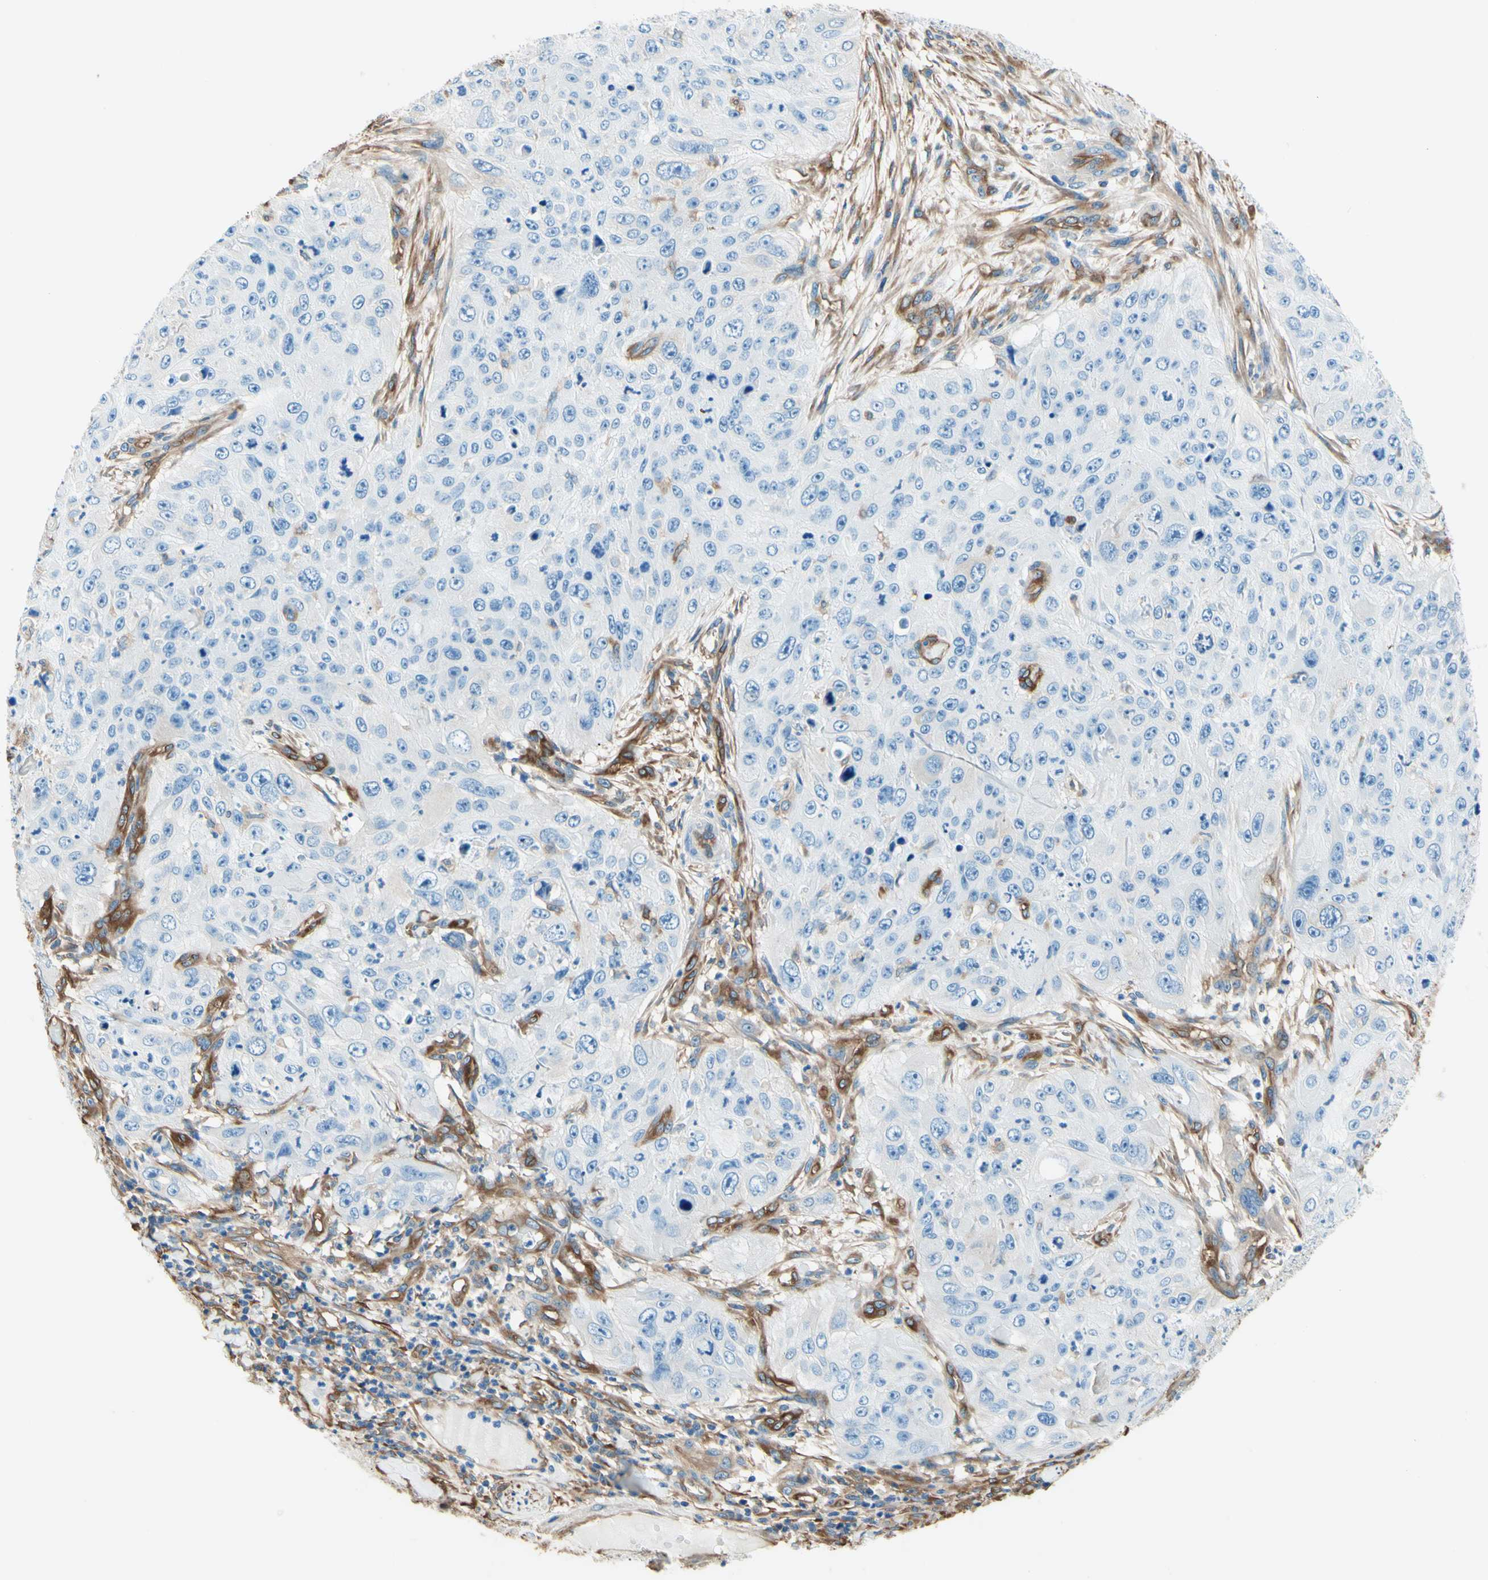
{"staining": {"intensity": "negative", "quantity": "none", "location": "none"}, "tissue": "skin cancer", "cell_type": "Tumor cells", "image_type": "cancer", "snomed": [{"axis": "morphology", "description": "Squamous cell carcinoma, NOS"}, {"axis": "topography", "description": "Skin"}], "caption": "A photomicrograph of skin squamous cell carcinoma stained for a protein displays no brown staining in tumor cells.", "gene": "DPYSL3", "patient": {"sex": "female", "age": 80}}